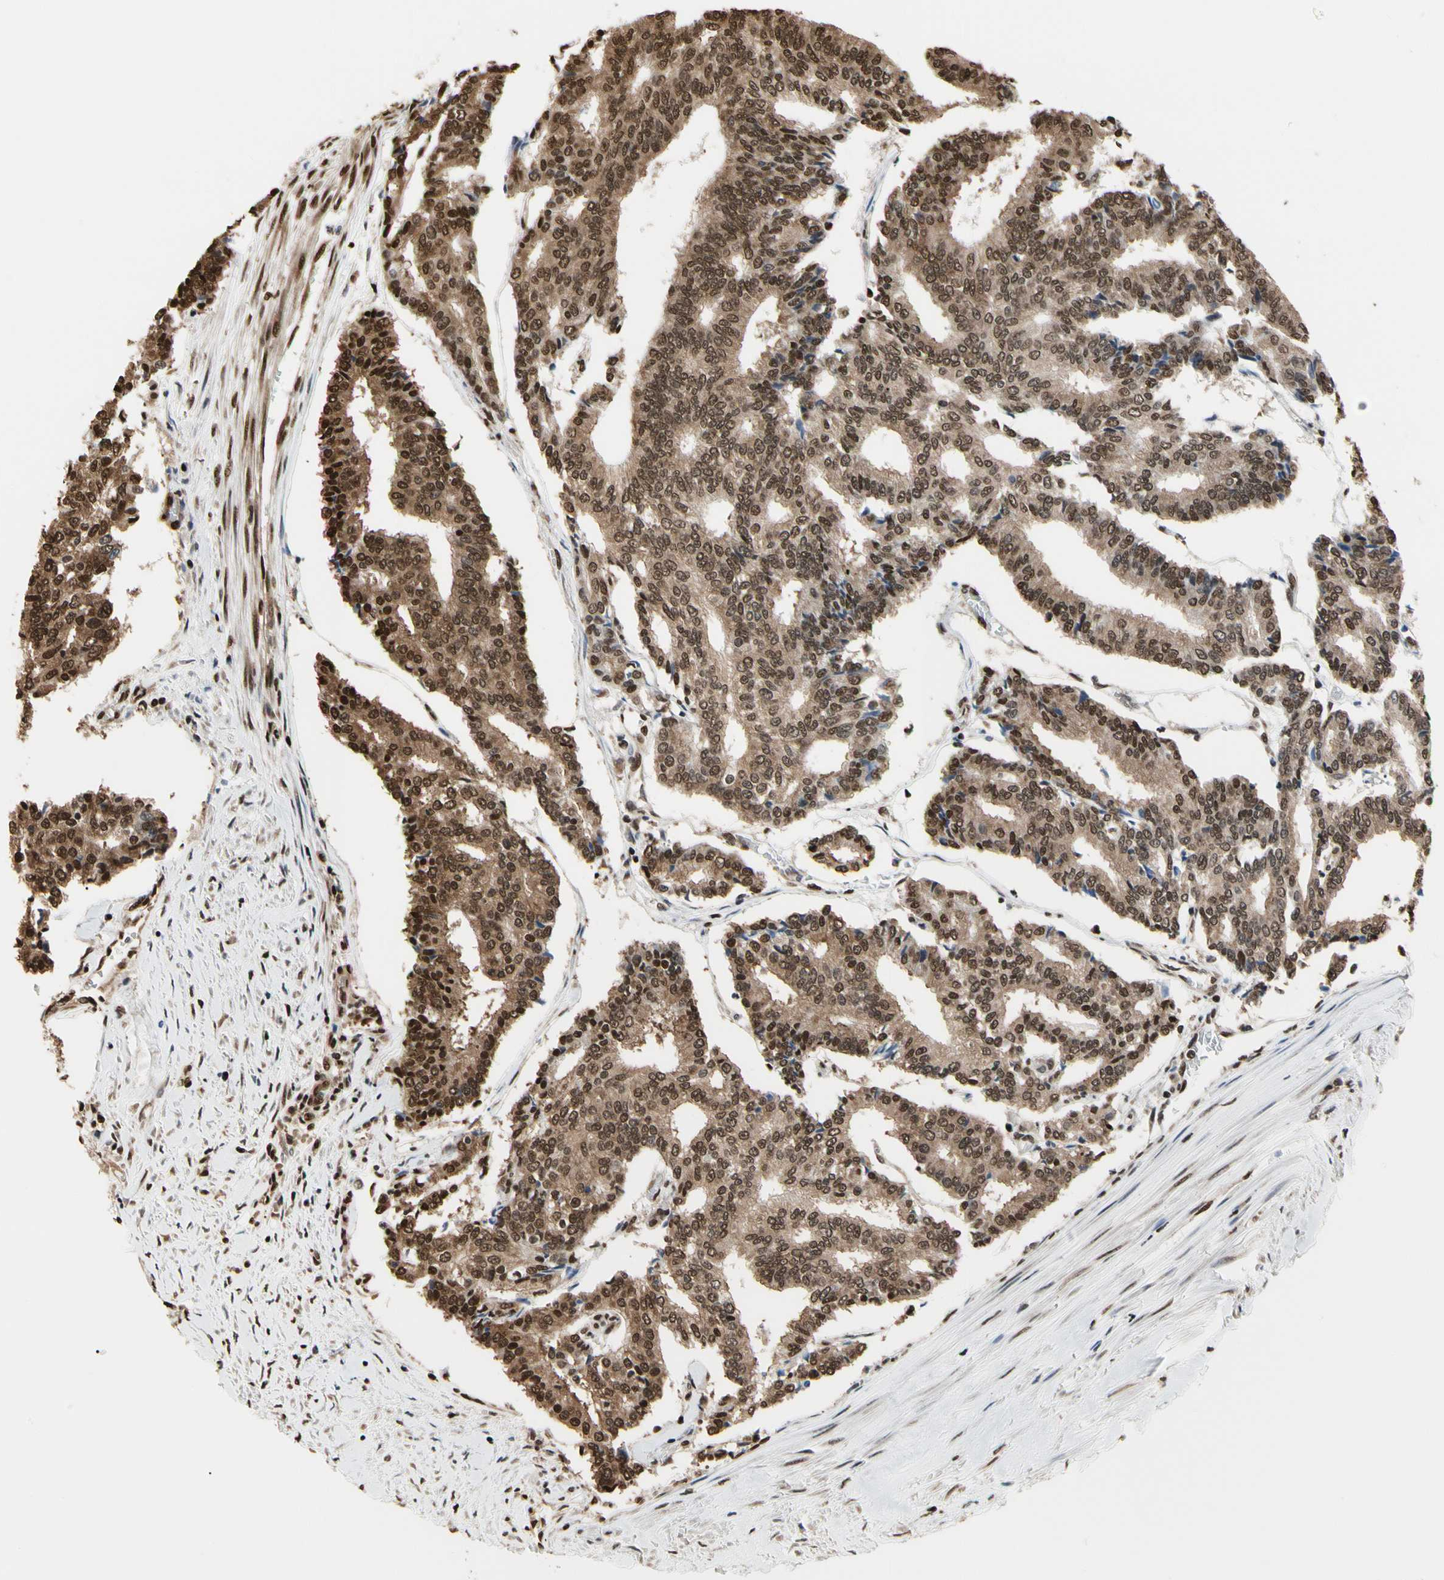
{"staining": {"intensity": "strong", "quantity": ">75%", "location": "cytoplasmic/membranous,nuclear"}, "tissue": "prostate cancer", "cell_type": "Tumor cells", "image_type": "cancer", "snomed": [{"axis": "morphology", "description": "Adenocarcinoma, High grade"}, {"axis": "topography", "description": "Prostate"}], "caption": "The histopathology image exhibits staining of prostate adenocarcinoma (high-grade), revealing strong cytoplasmic/membranous and nuclear protein staining (brown color) within tumor cells.", "gene": "HNRNPK", "patient": {"sex": "male", "age": 55}}